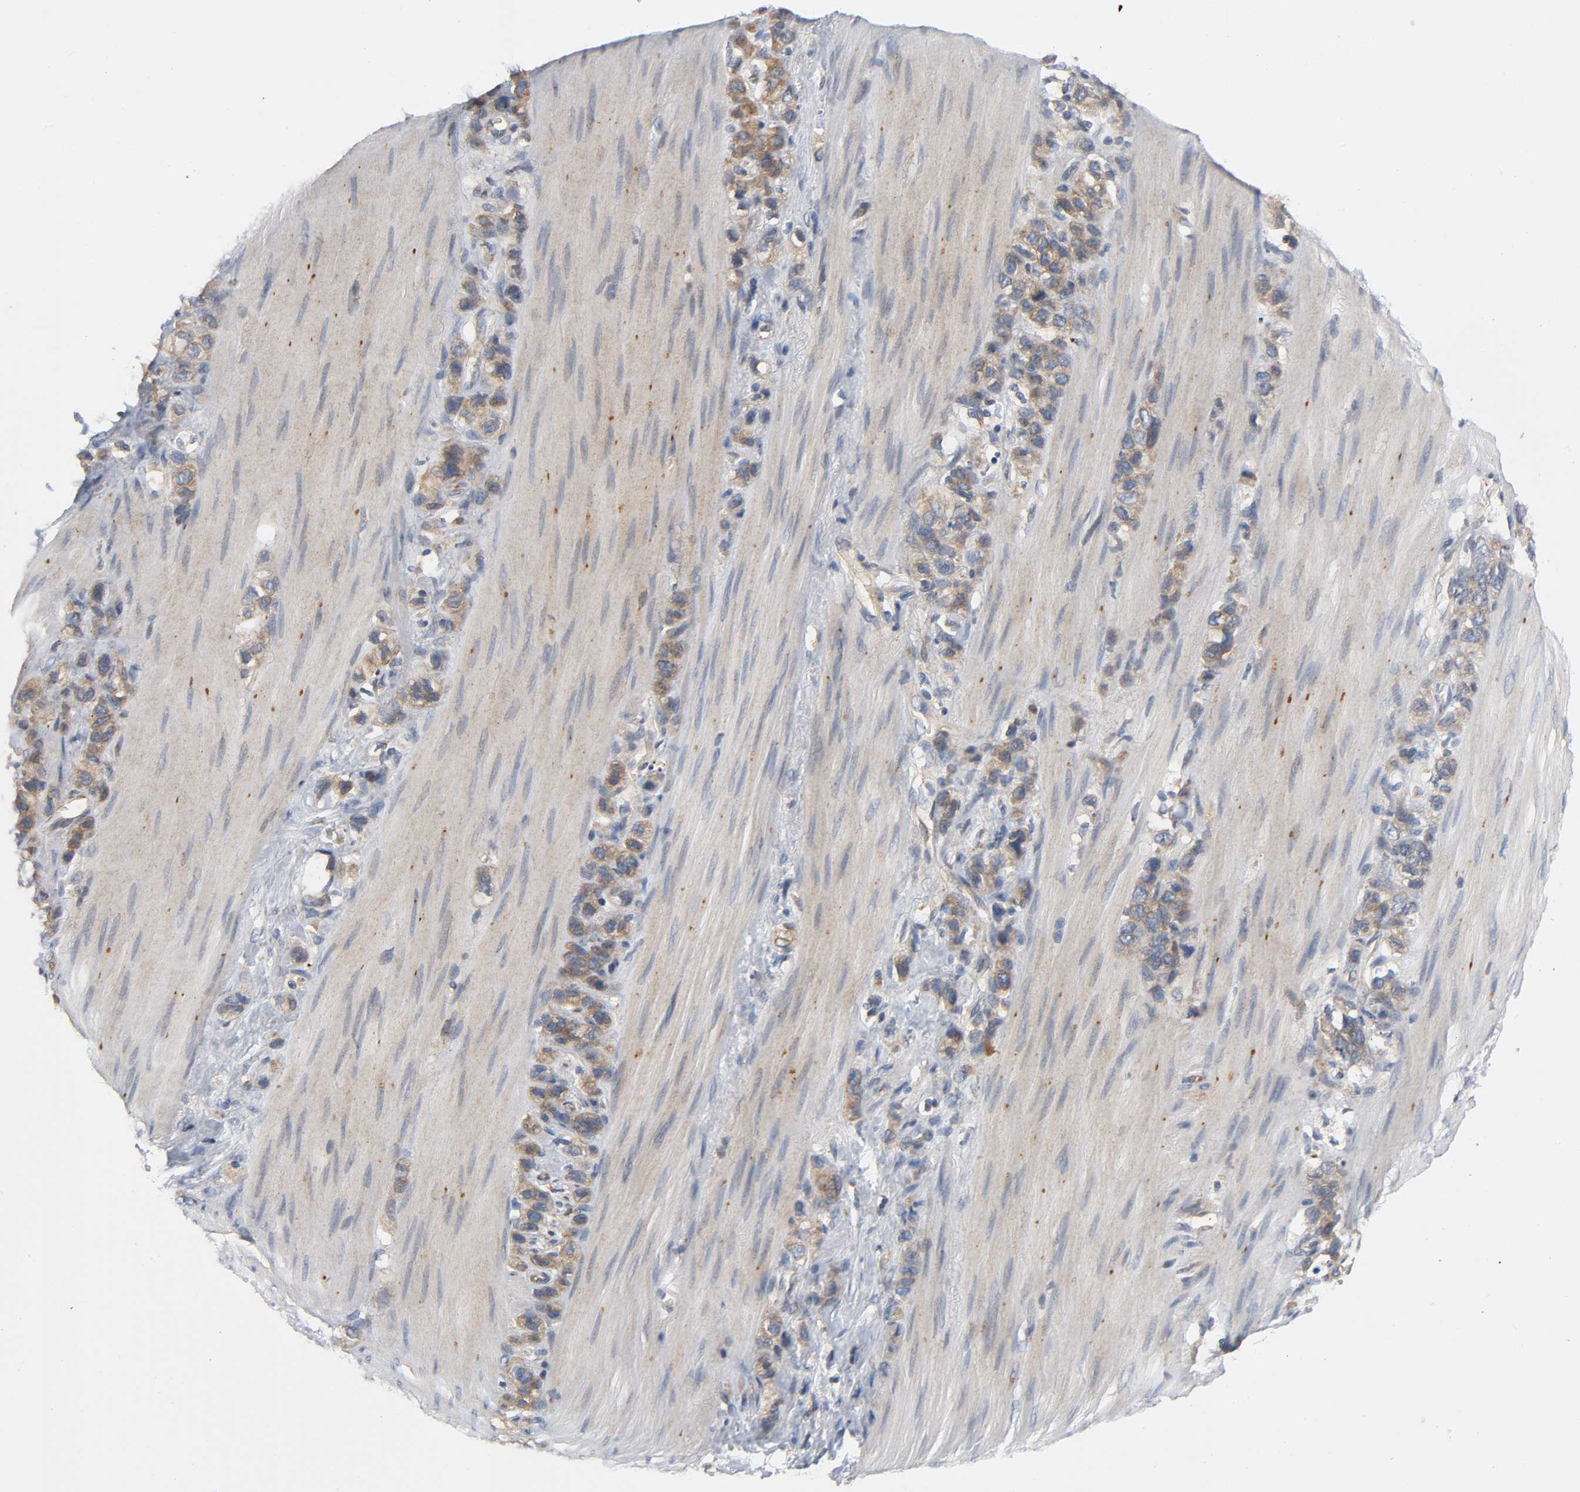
{"staining": {"intensity": "moderate", "quantity": ">75%", "location": "cytoplasmic/membranous"}, "tissue": "stomach cancer", "cell_type": "Tumor cells", "image_type": "cancer", "snomed": [{"axis": "morphology", "description": "Normal tissue, NOS"}, {"axis": "morphology", "description": "Adenocarcinoma, NOS"}, {"axis": "morphology", "description": "Adenocarcinoma, High grade"}, {"axis": "topography", "description": "Stomach, upper"}, {"axis": "topography", "description": "Stomach"}], "caption": "Immunohistochemical staining of stomach cancer demonstrates moderate cytoplasmic/membranous protein staining in approximately >75% of tumor cells.", "gene": "HDAC6", "patient": {"sex": "female", "age": 65}}